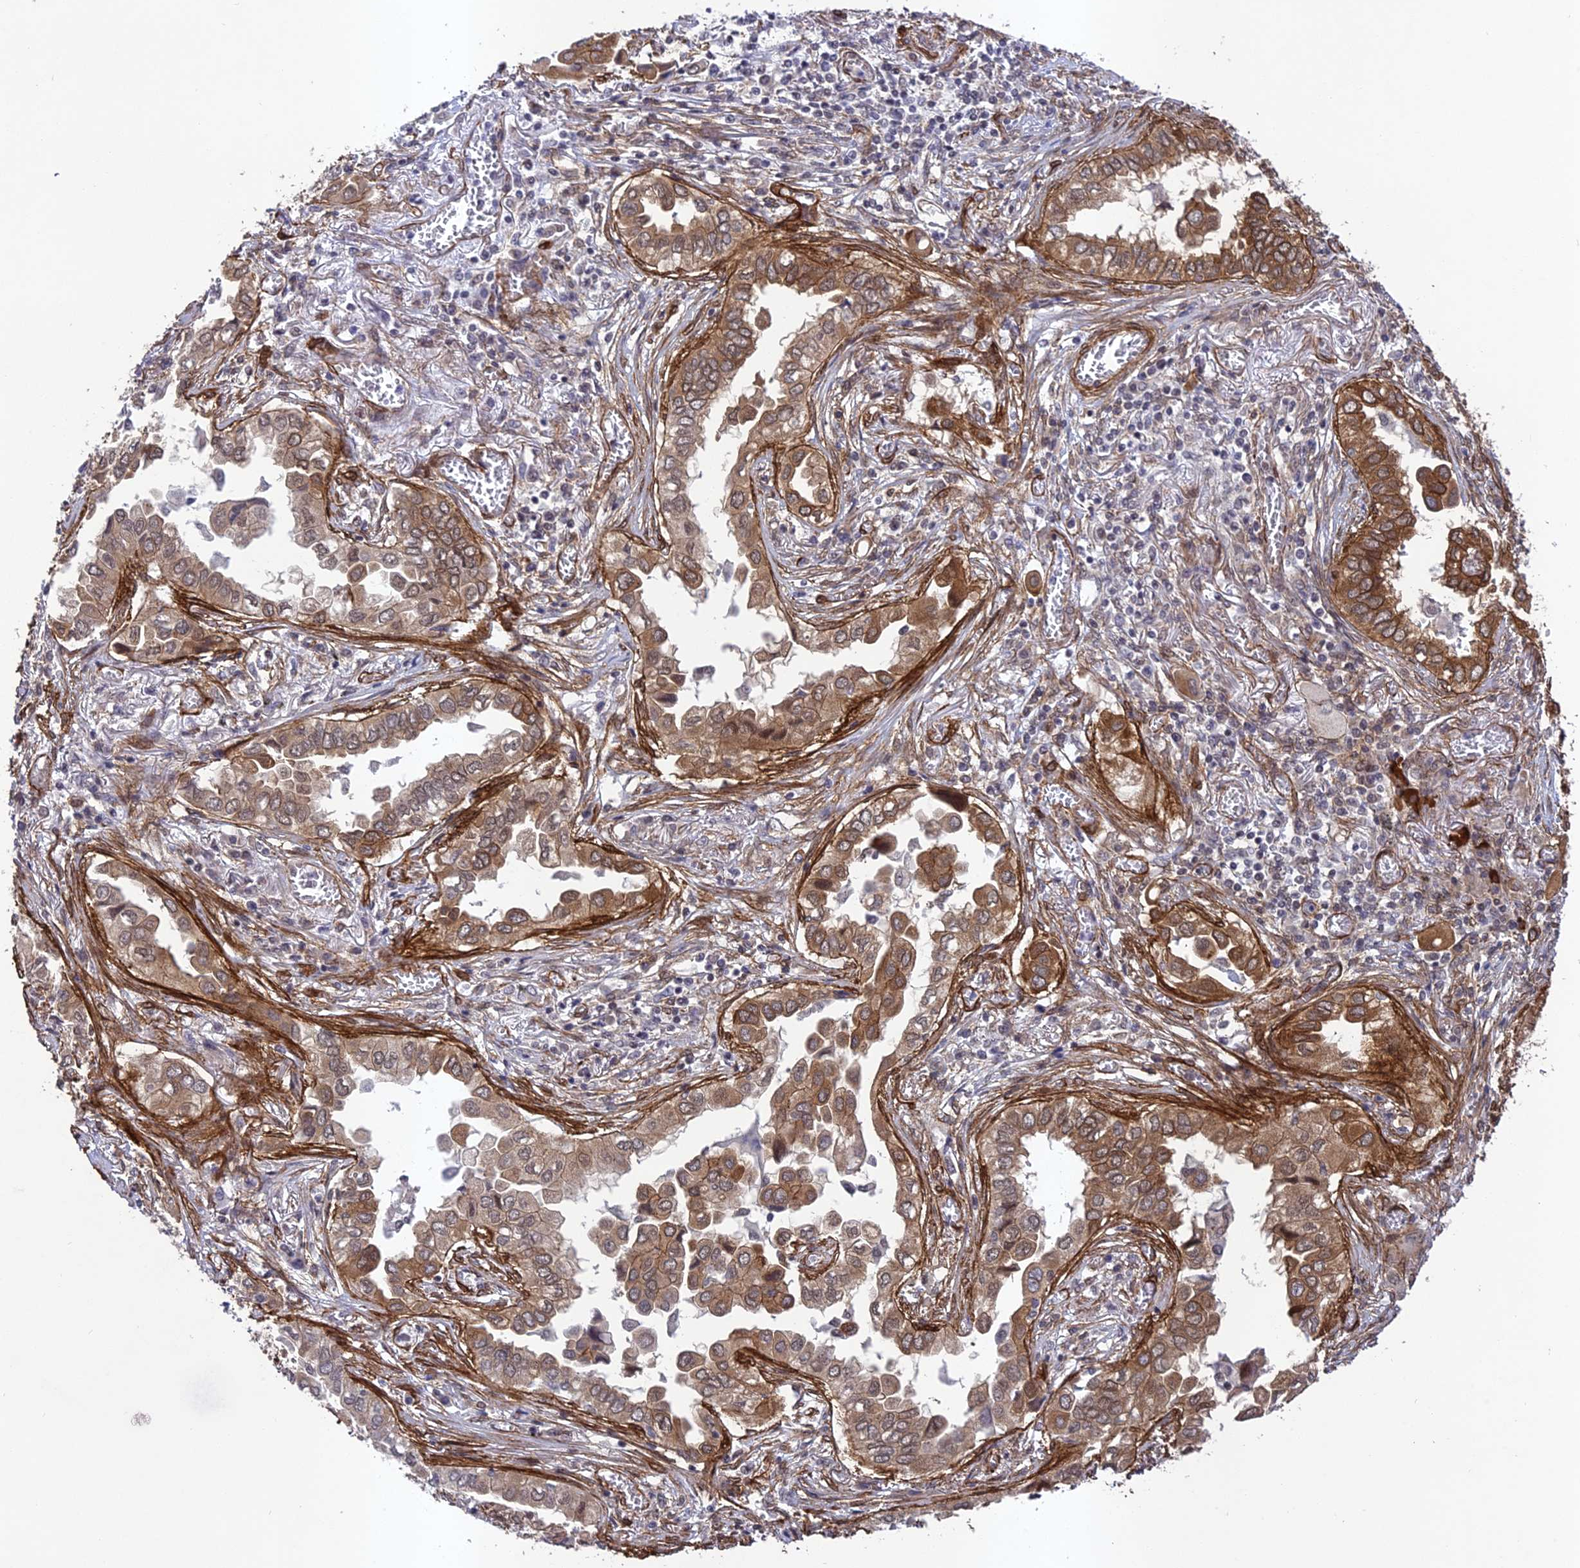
{"staining": {"intensity": "moderate", "quantity": ">75%", "location": "cytoplasmic/membranous"}, "tissue": "lung cancer", "cell_type": "Tumor cells", "image_type": "cancer", "snomed": [{"axis": "morphology", "description": "Adenocarcinoma, NOS"}, {"axis": "topography", "description": "Lung"}], "caption": "This photomicrograph exhibits IHC staining of human lung cancer, with medium moderate cytoplasmic/membranous positivity in about >75% of tumor cells.", "gene": "TNS1", "patient": {"sex": "female", "age": 76}}